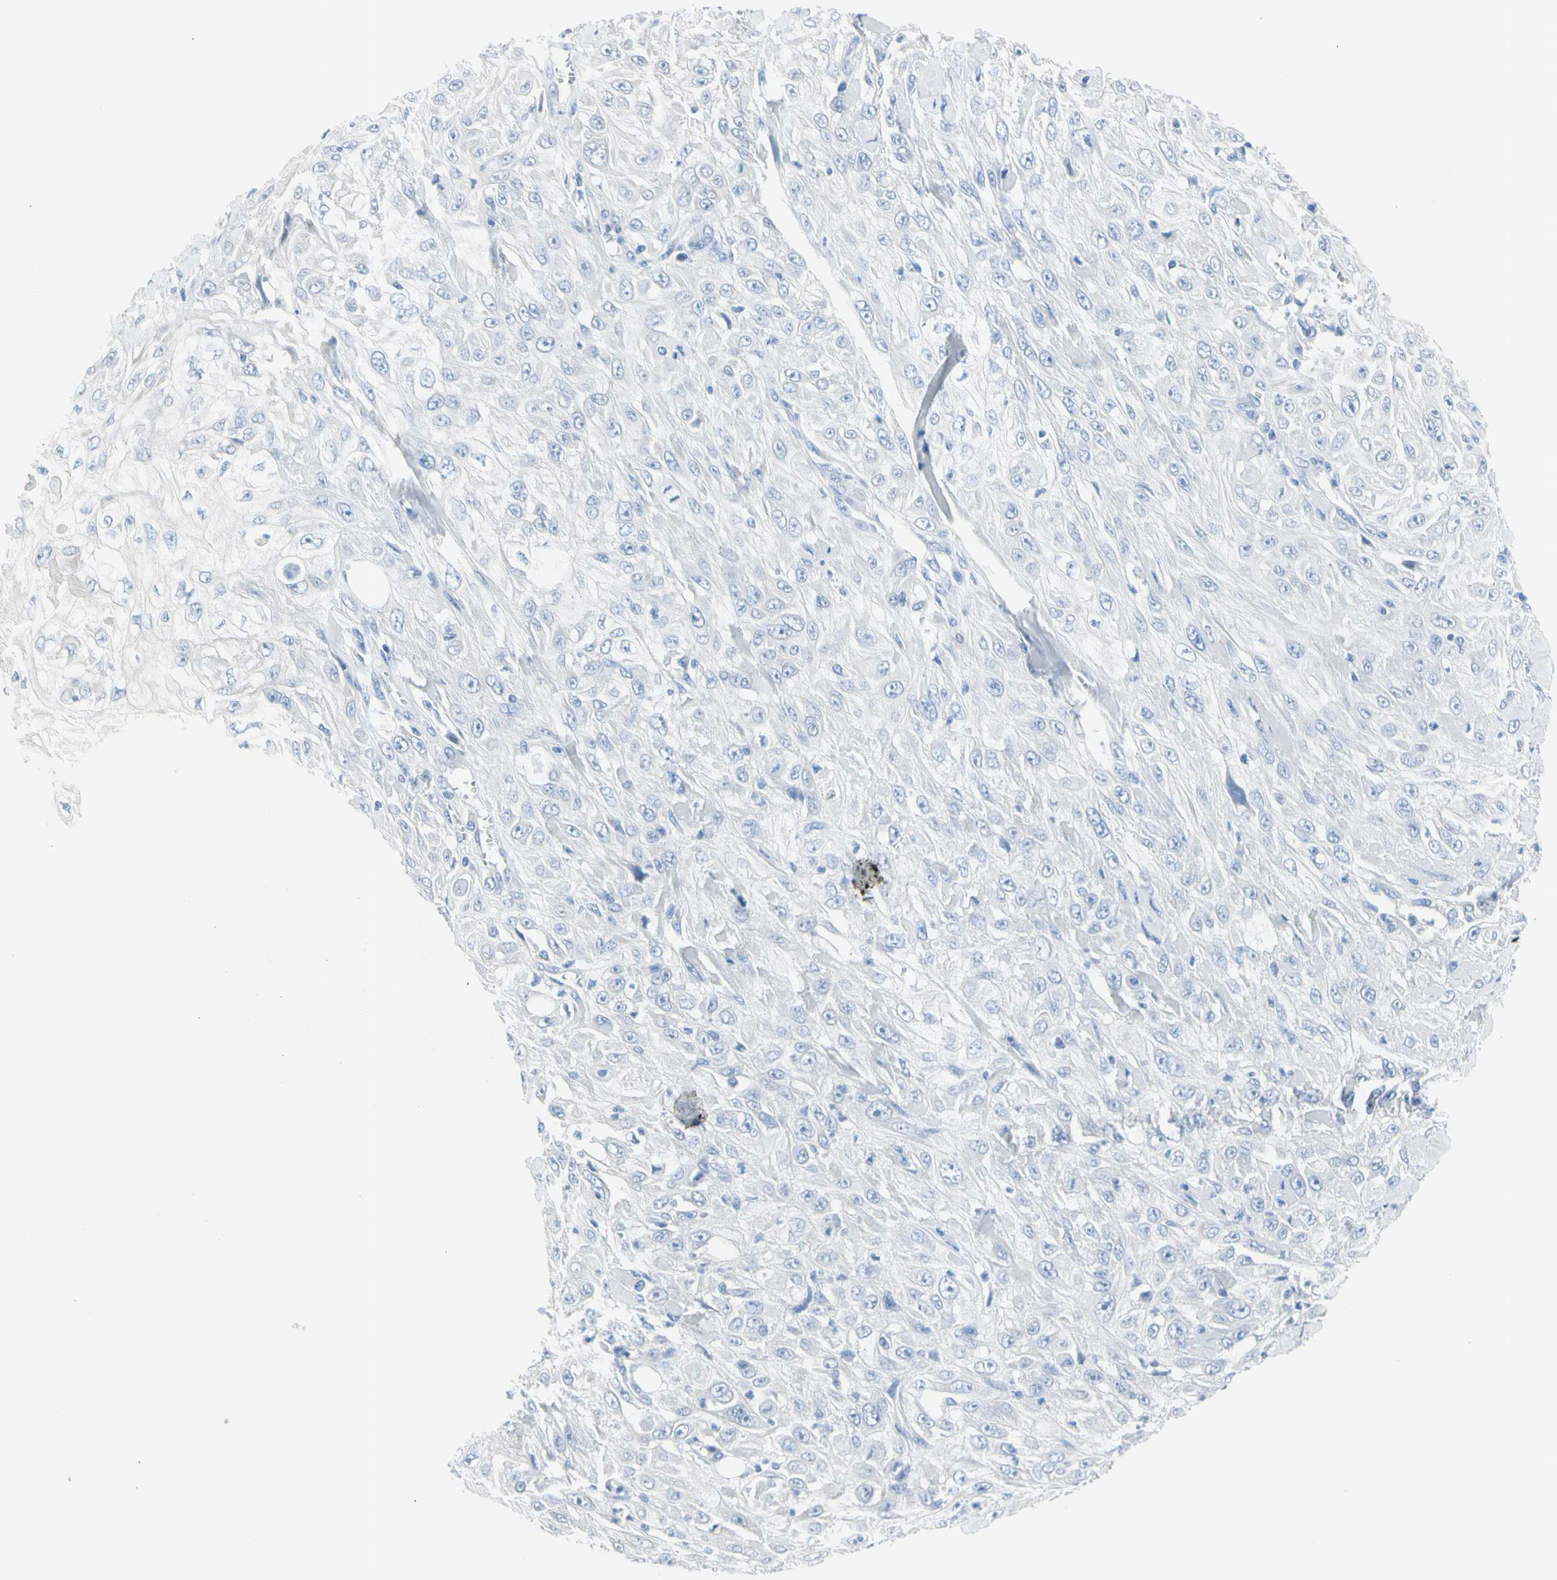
{"staining": {"intensity": "negative", "quantity": "none", "location": "none"}, "tissue": "skin cancer", "cell_type": "Tumor cells", "image_type": "cancer", "snomed": [{"axis": "morphology", "description": "Squamous cell carcinoma, NOS"}, {"axis": "morphology", "description": "Squamous cell carcinoma, metastatic, NOS"}, {"axis": "topography", "description": "Skin"}, {"axis": "topography", "description": "Lymph node"}], "caption": "A micrograph of metastatic squamous cell carcinoma (skin) stained for a protein reveals no brown staining in tumor cells.", "gene": "TPO", "patient": {"sex": "male", "age": 75}}